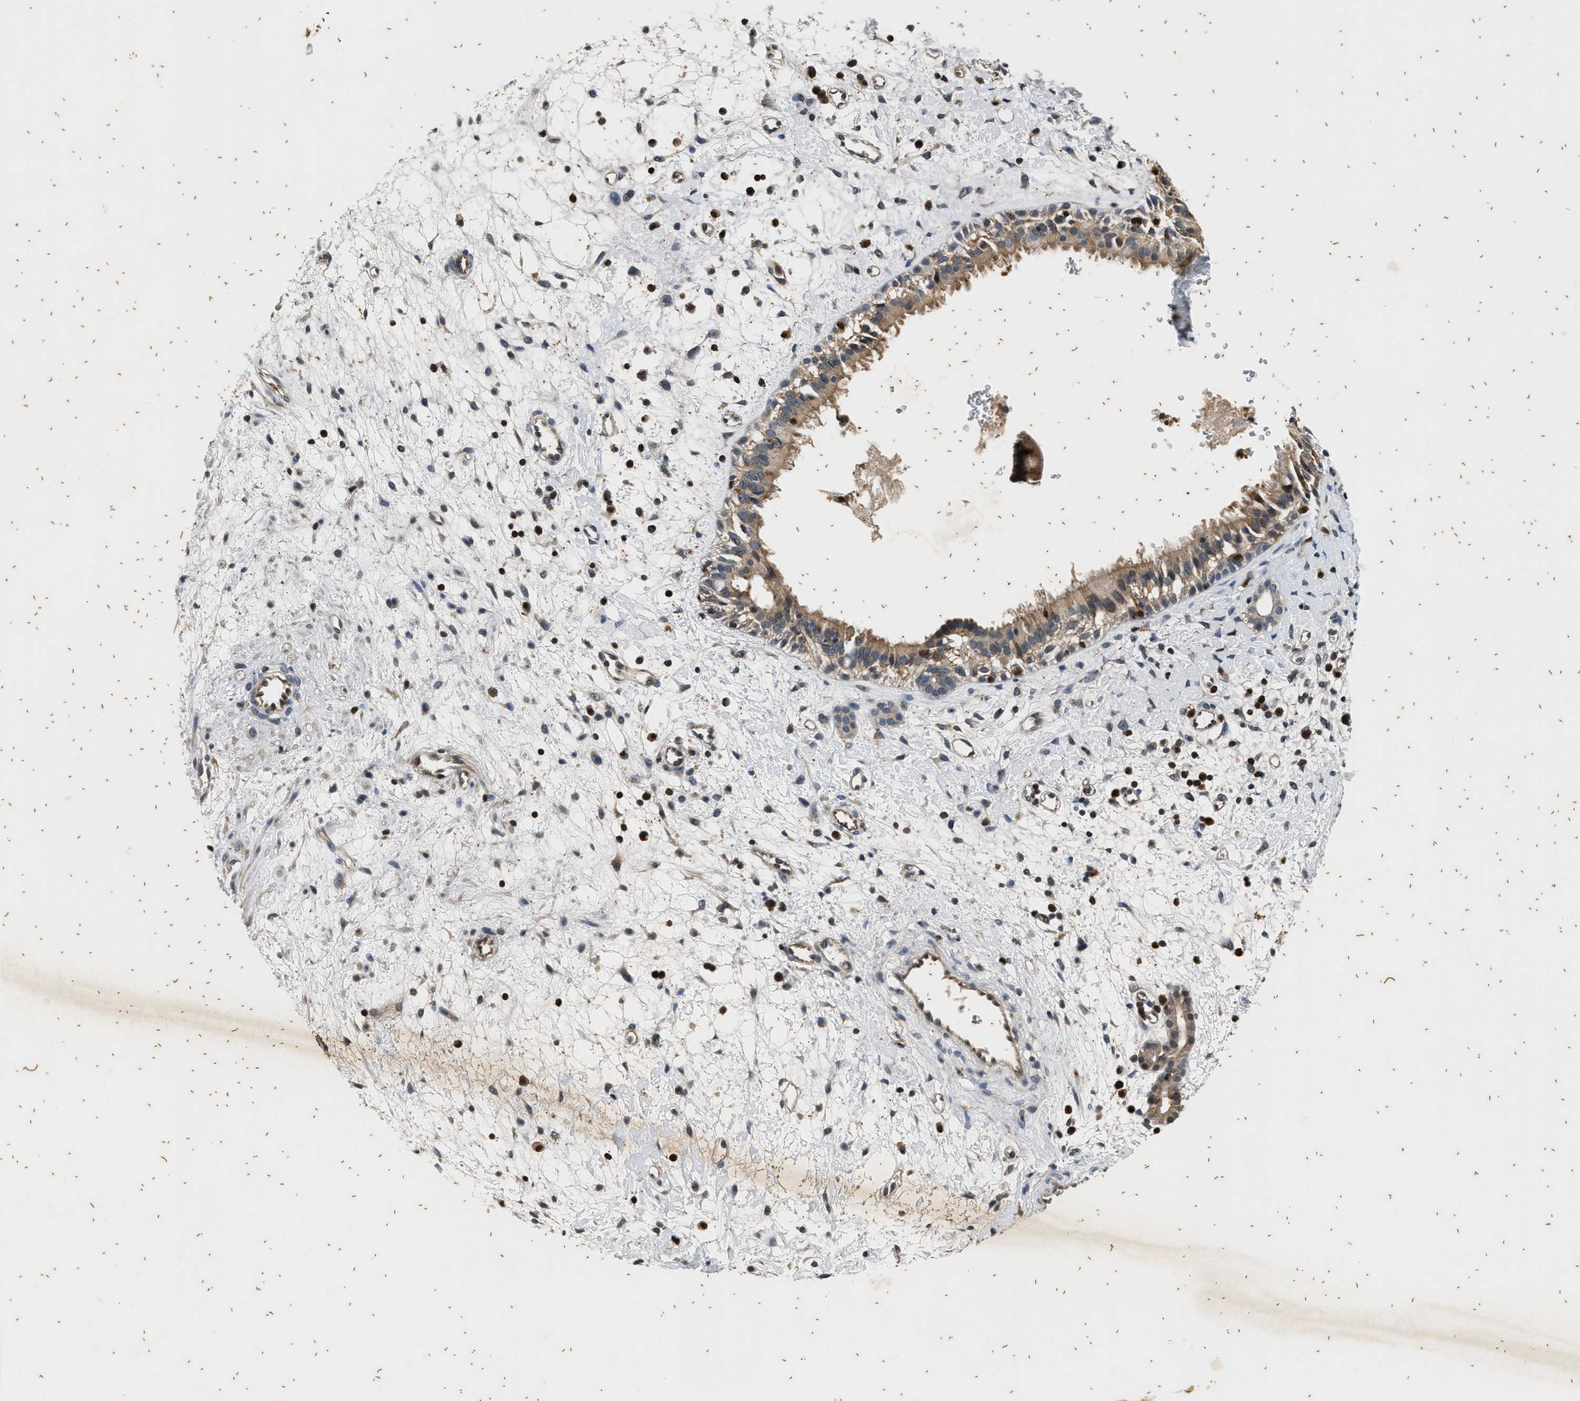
{"staining": {"intensity": "weak", "quantity": ">75%", "location": "cytoplasmic/membranous"}, "tissue": "nasopharynx", "cell_type": "Respiratory epithelial cells", "image_type": "normal", "snomed": [{"axis": "morphology", "description": "Normal tissue, NOS"}, {"axis": "topography", "description": "Nasopharynx"}], "caption": "A micrograph showing weak cytoplasmic/membranous staining in about >75% of respiratory epithelial cells in normal nasopharynx, as visualized by brown immunohistochemical staining.", "gene": "PTPN7", "patient": {"sex": "male", "age": 22}}